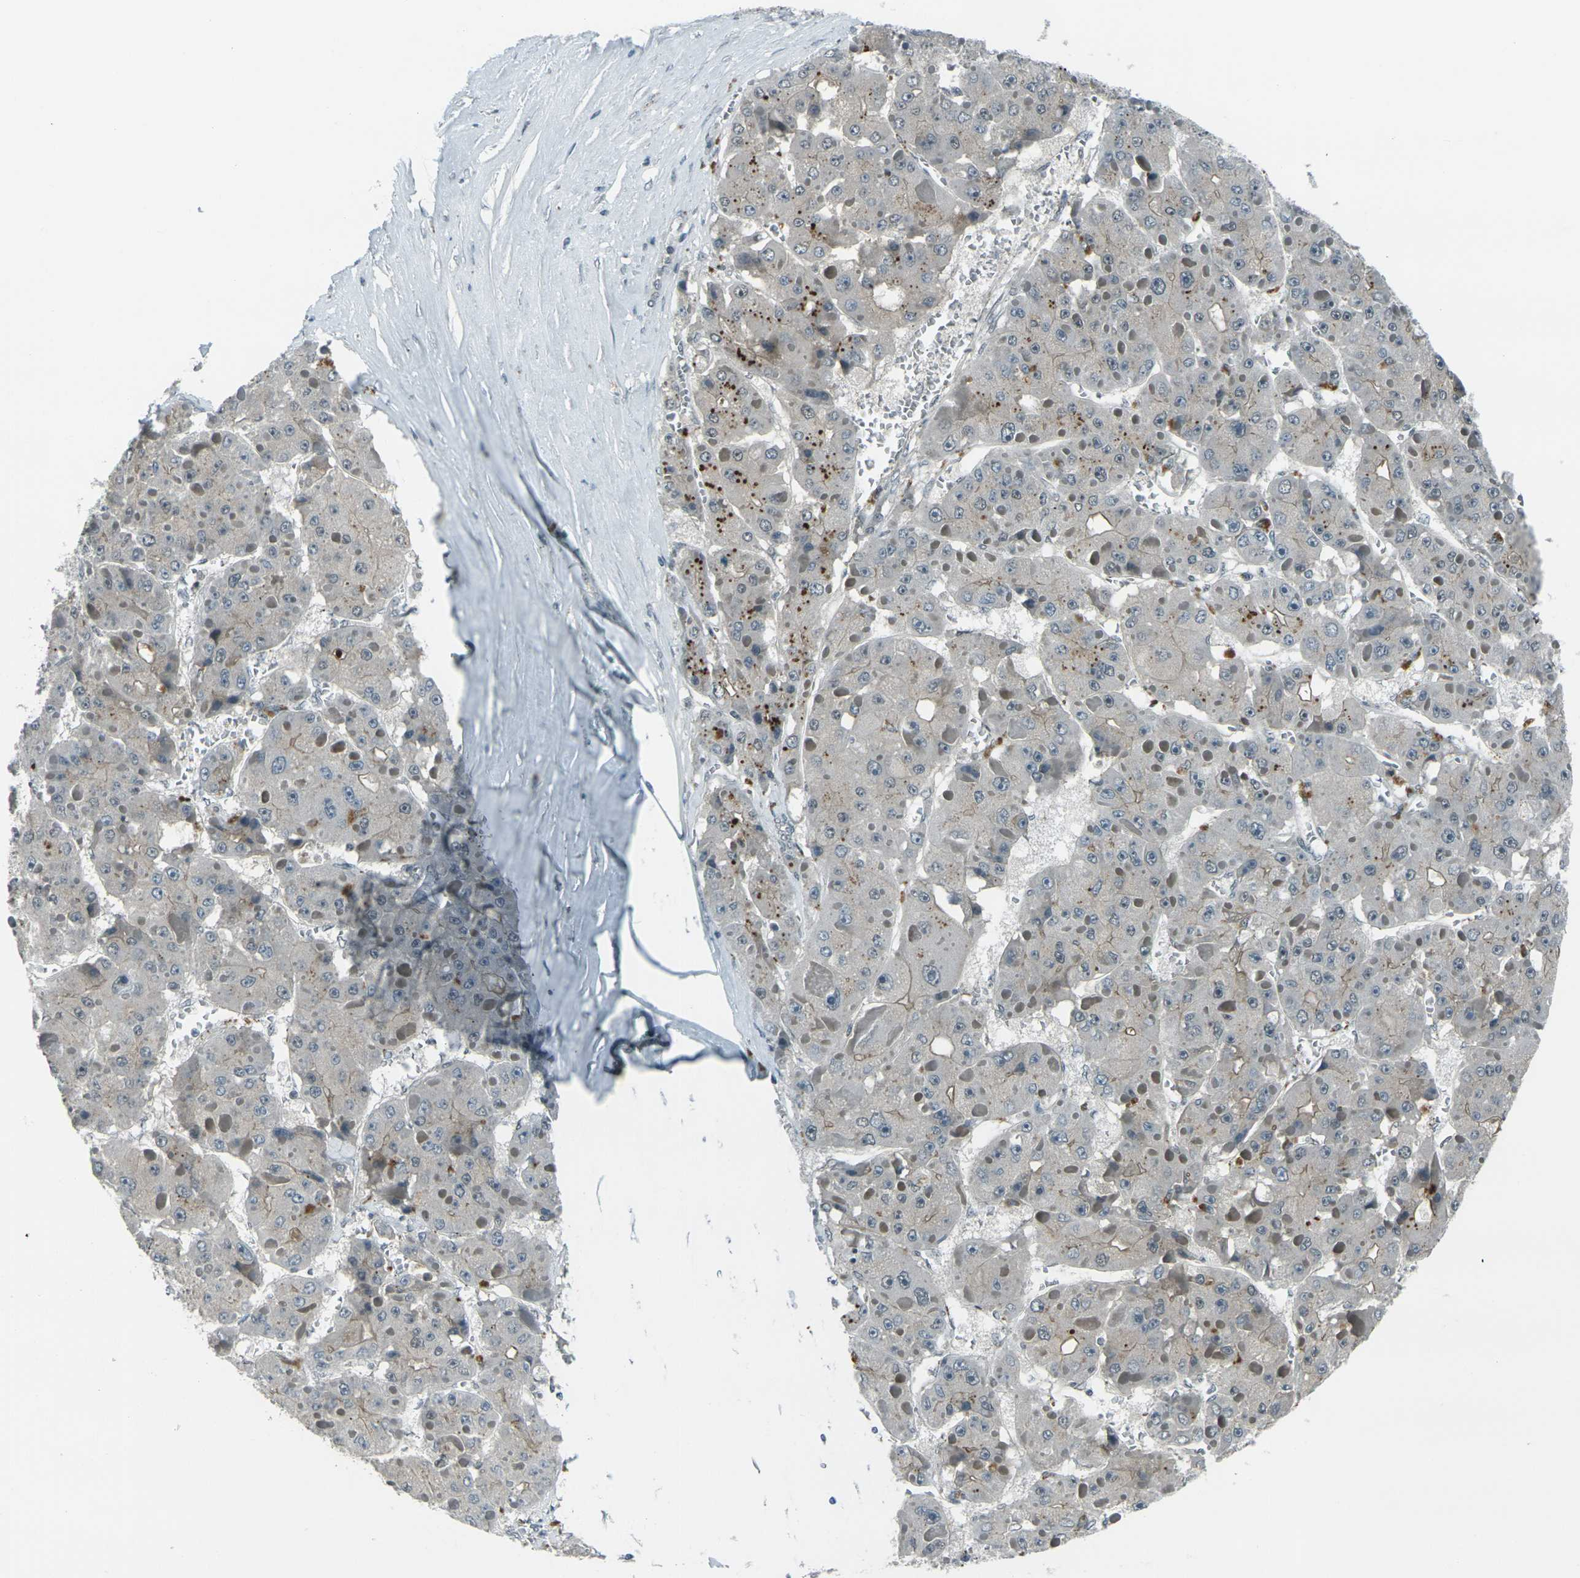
{"staining": {"intensity": "negative", "quantity": "none", "location": "none"}, "tissue": "liver cancer", "cell_type": "Tumor cells", "image_type": "cancer", "snomed": [{"axis": "morphology", "description": "Carcinoma, Hepatocellular, NOS"}, {"axis": "topography", "description": "Liver"}], "caption": "This is a micrograph of immunohistochemistry staining of liver cancer (hepatocellular carcinoma), which shows no expression in tumor cells. (DAB immunohistochemistry, high magnification).", "gene": "GPR19", "patient": {"sex": "female", "age": 73}}